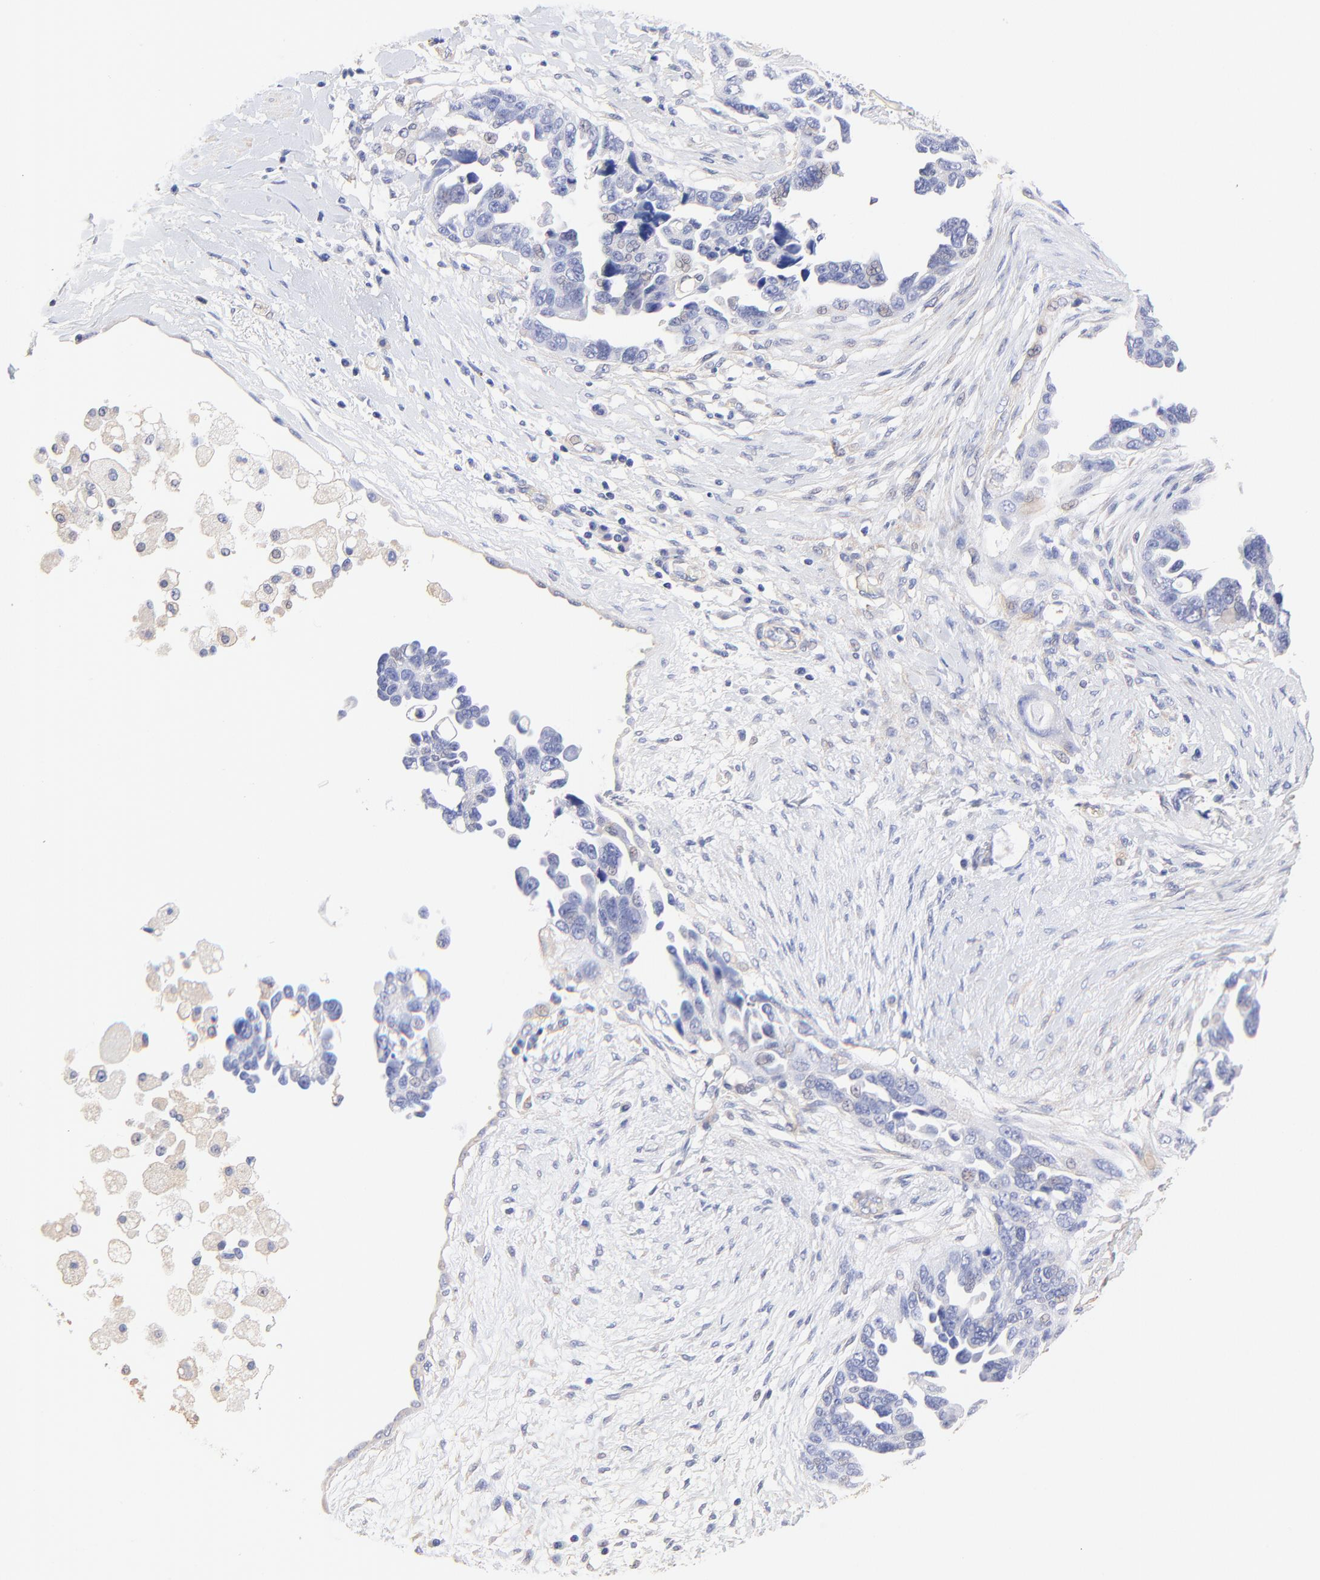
{"staining": {"intensity": "weak", "quantity": "<25%", "location": "nuclear"}, "tissue": "ovarian cancer", "cell_type": "Tumor cells", "image_type": "cancer", "snomed": [{"axis": "morphology", "description": "Cystadenocarcinoma, serous, NOS"}, {"axis": "topography", "description": "Ovary"}], "caption": "High power microscopy micrograph of an IHC micrograph of serous cystadenocarcinoma (ovarian), revealing no significant positivity in tumor cells.", "gene": "ACTRT1", "patient": {"sex": "female", "age": 63}}